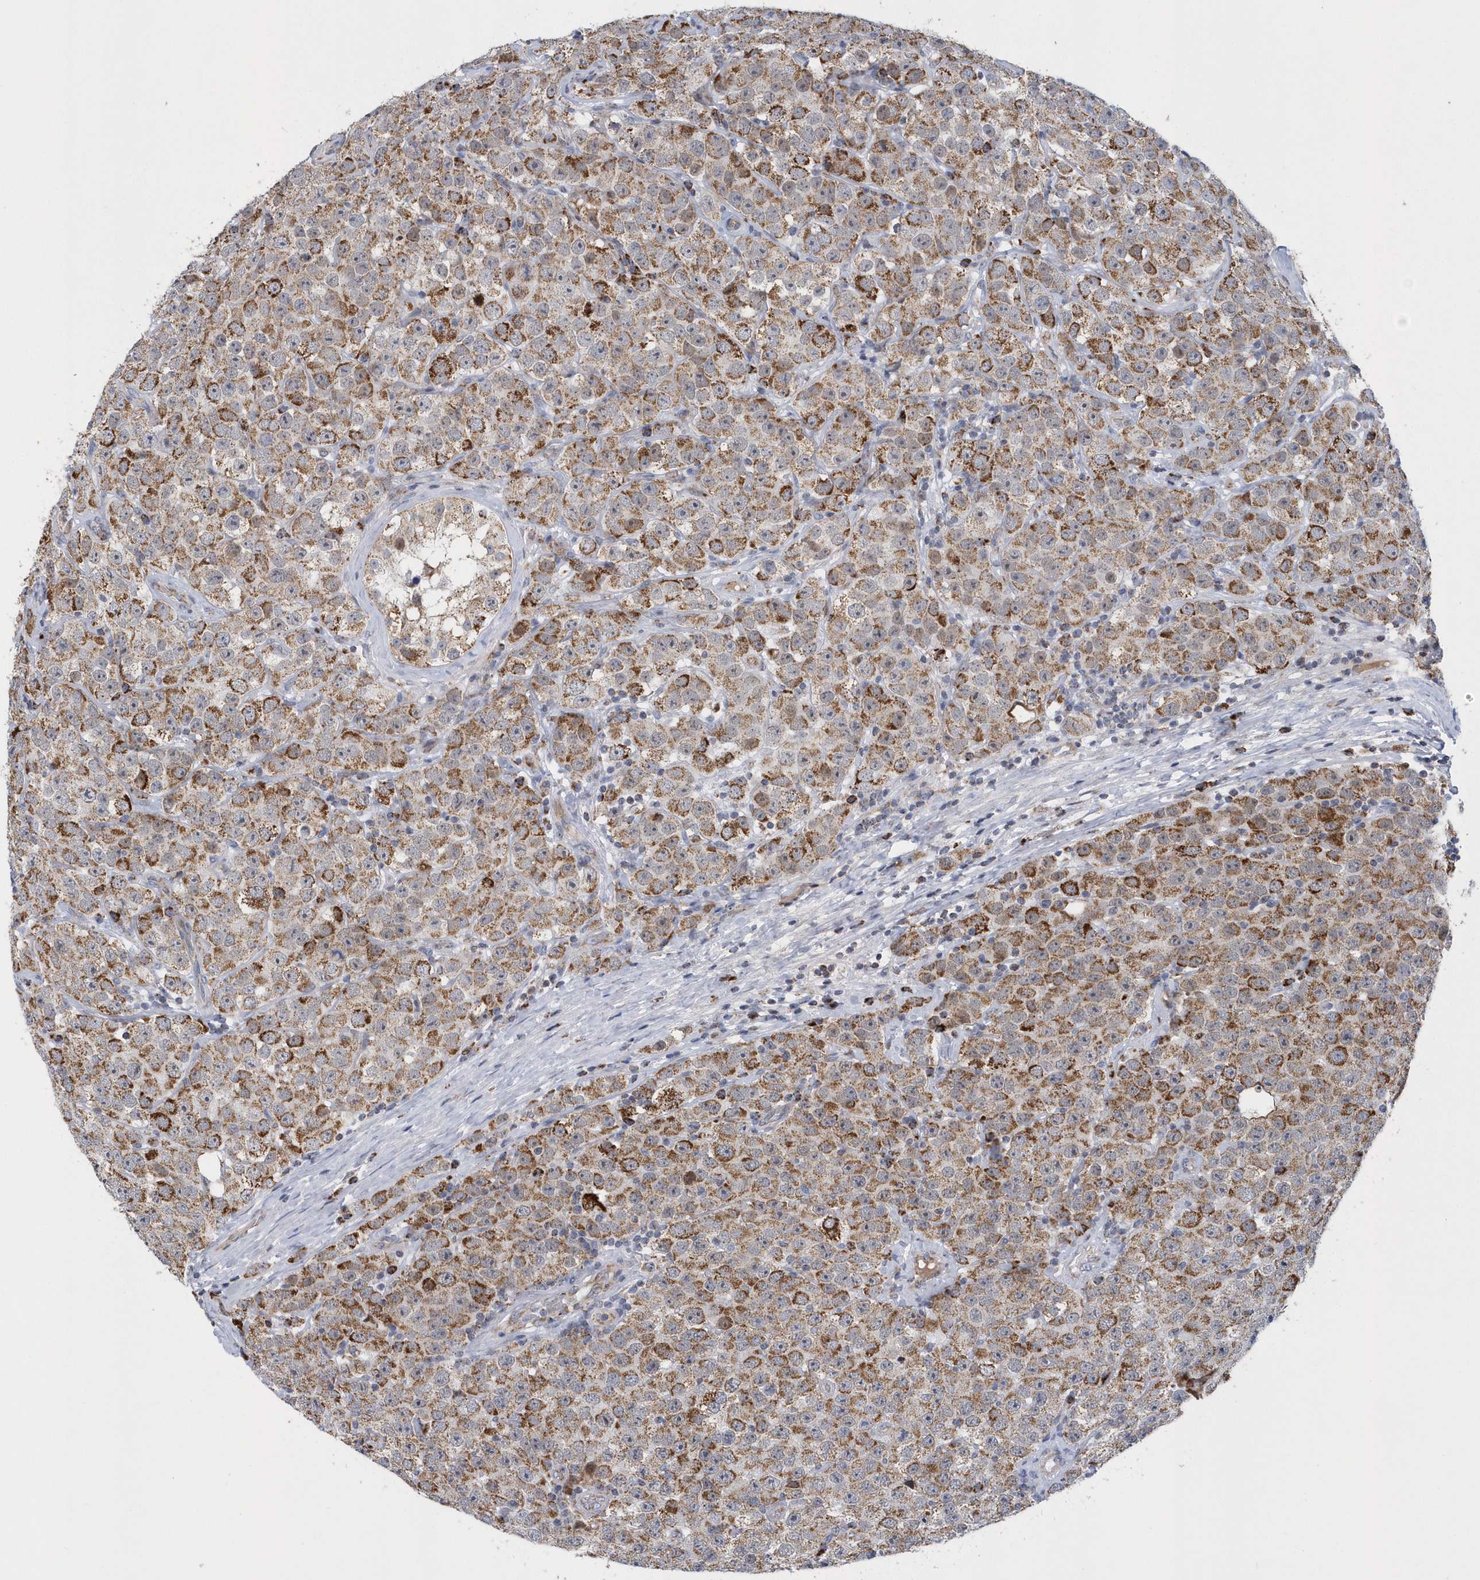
{"staining": {"intensity": "moderate", "quantity": ">75%", "location": "cytoplasmic/membranous"}, "tissue": "testis cancer", "cell_type": "Tumor cells", "image_type": "cancer", "snomed": [{"axis": "morphology", "description": "Seminoma, NOS"}, {"axis": "topography", "description": "Testis"}], "caption": "DAB (3,3'-diaminobenzidine) immunohistochemical staining of seminoma (testis) reveals moderate cytoplasmic/membranous protein positivity in about >75% of tumor cells. (brown staining indicates protein expression, while blue staining denotes nuclei).", "gene": "VWA5B2", "patient": {"sex": "male", "age": 28}}